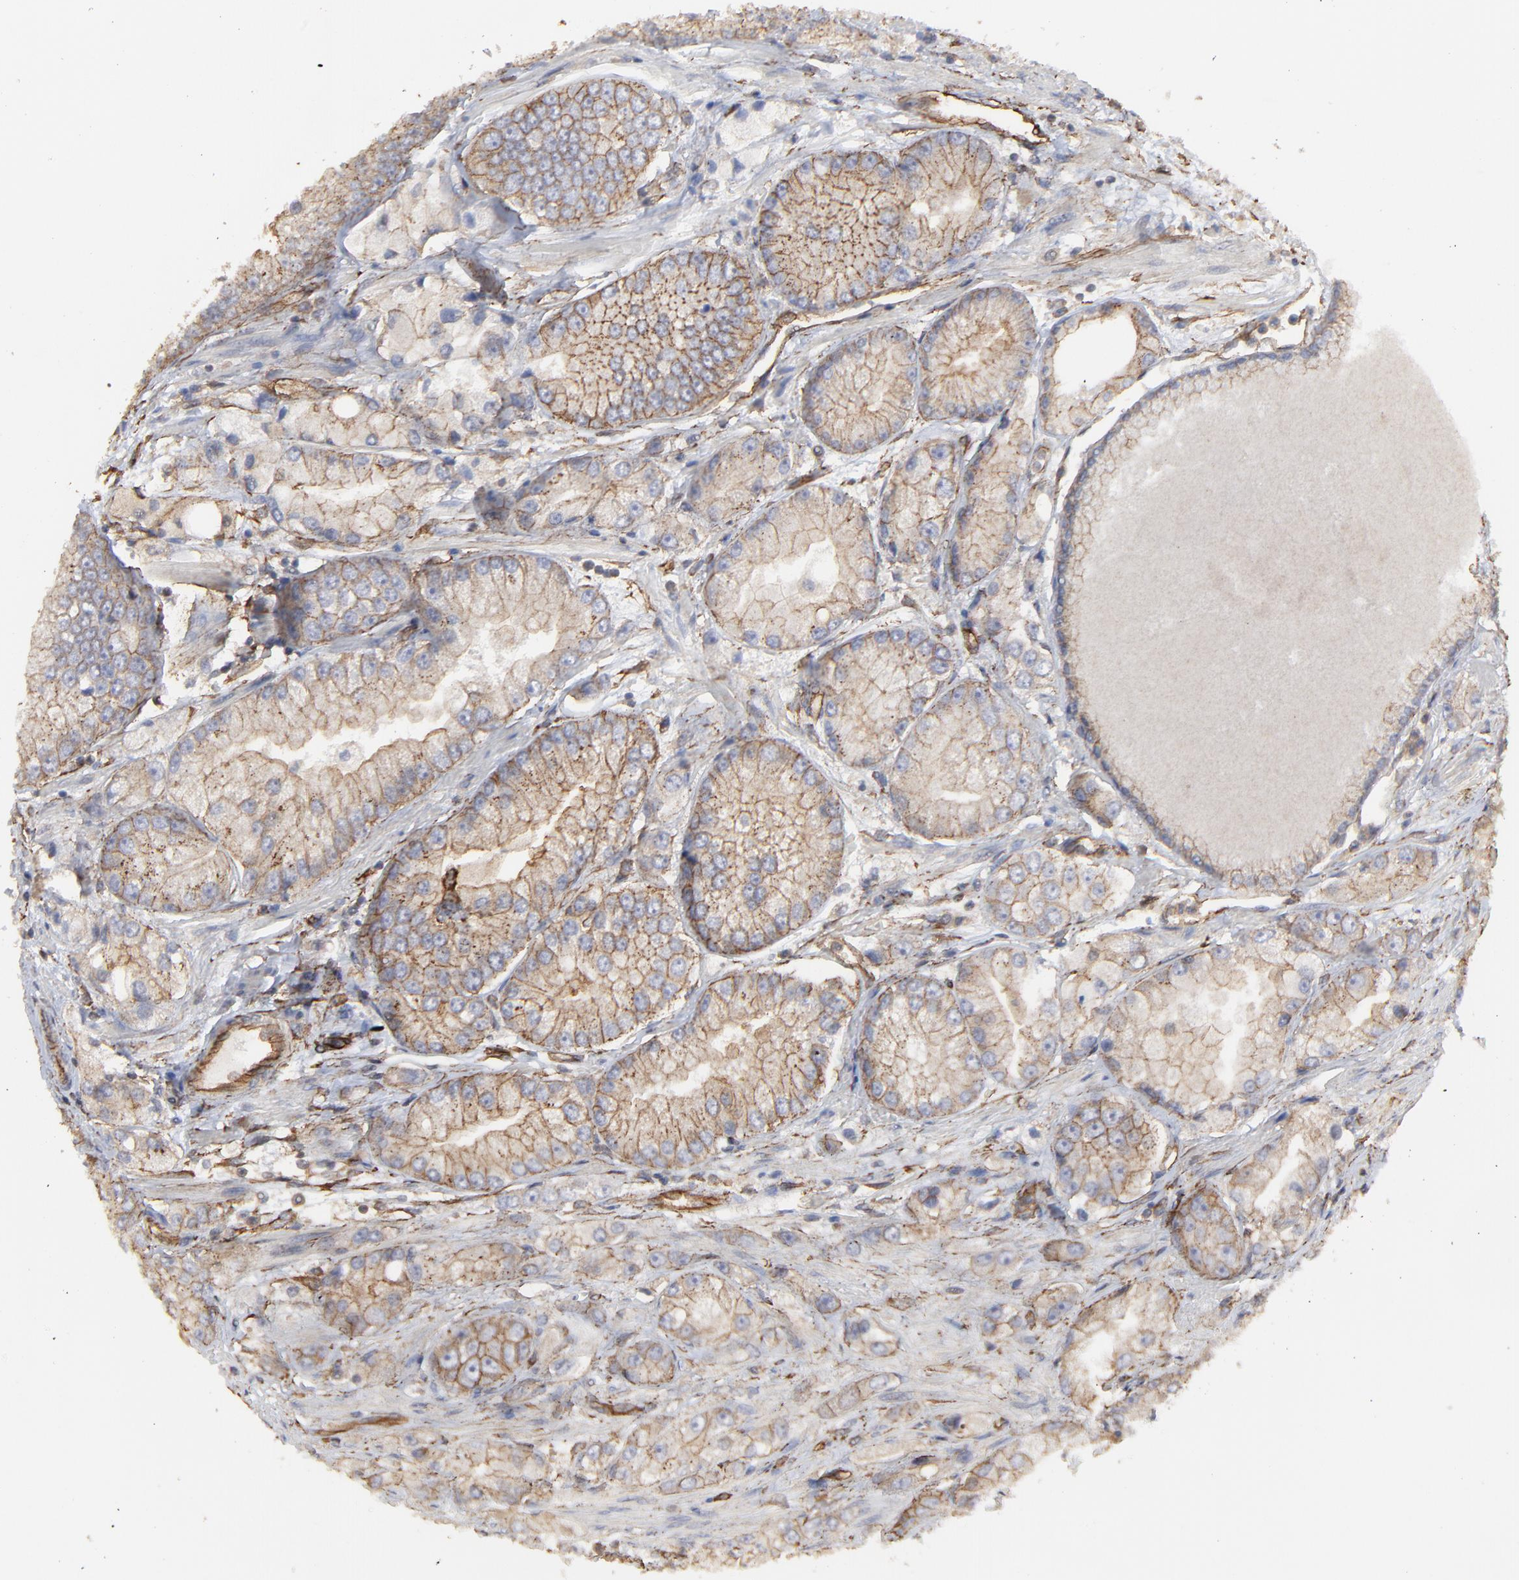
{"staining": {"intensity": "moderate", "quantity": "25%-75%", "location": "cytoplasmic/membranous"}, "tissue": "prostate cancer", "cell_type": "Tumor cells", "image_type": "cancer", "snomed": [{"axis": "morphology", "description": "Adenocarcinoma, Medium grade"}, {"axis": "topography", "description": "Prostate"}], "caption": "Prostate cancer was stained to show a protein in brown. There is medium levels of moderate cytoplasmic/membranous staining in about 25%-75% of tumor cells.", "gene": "ARMT1", "patient": {"sex": "male", "age": 72}}